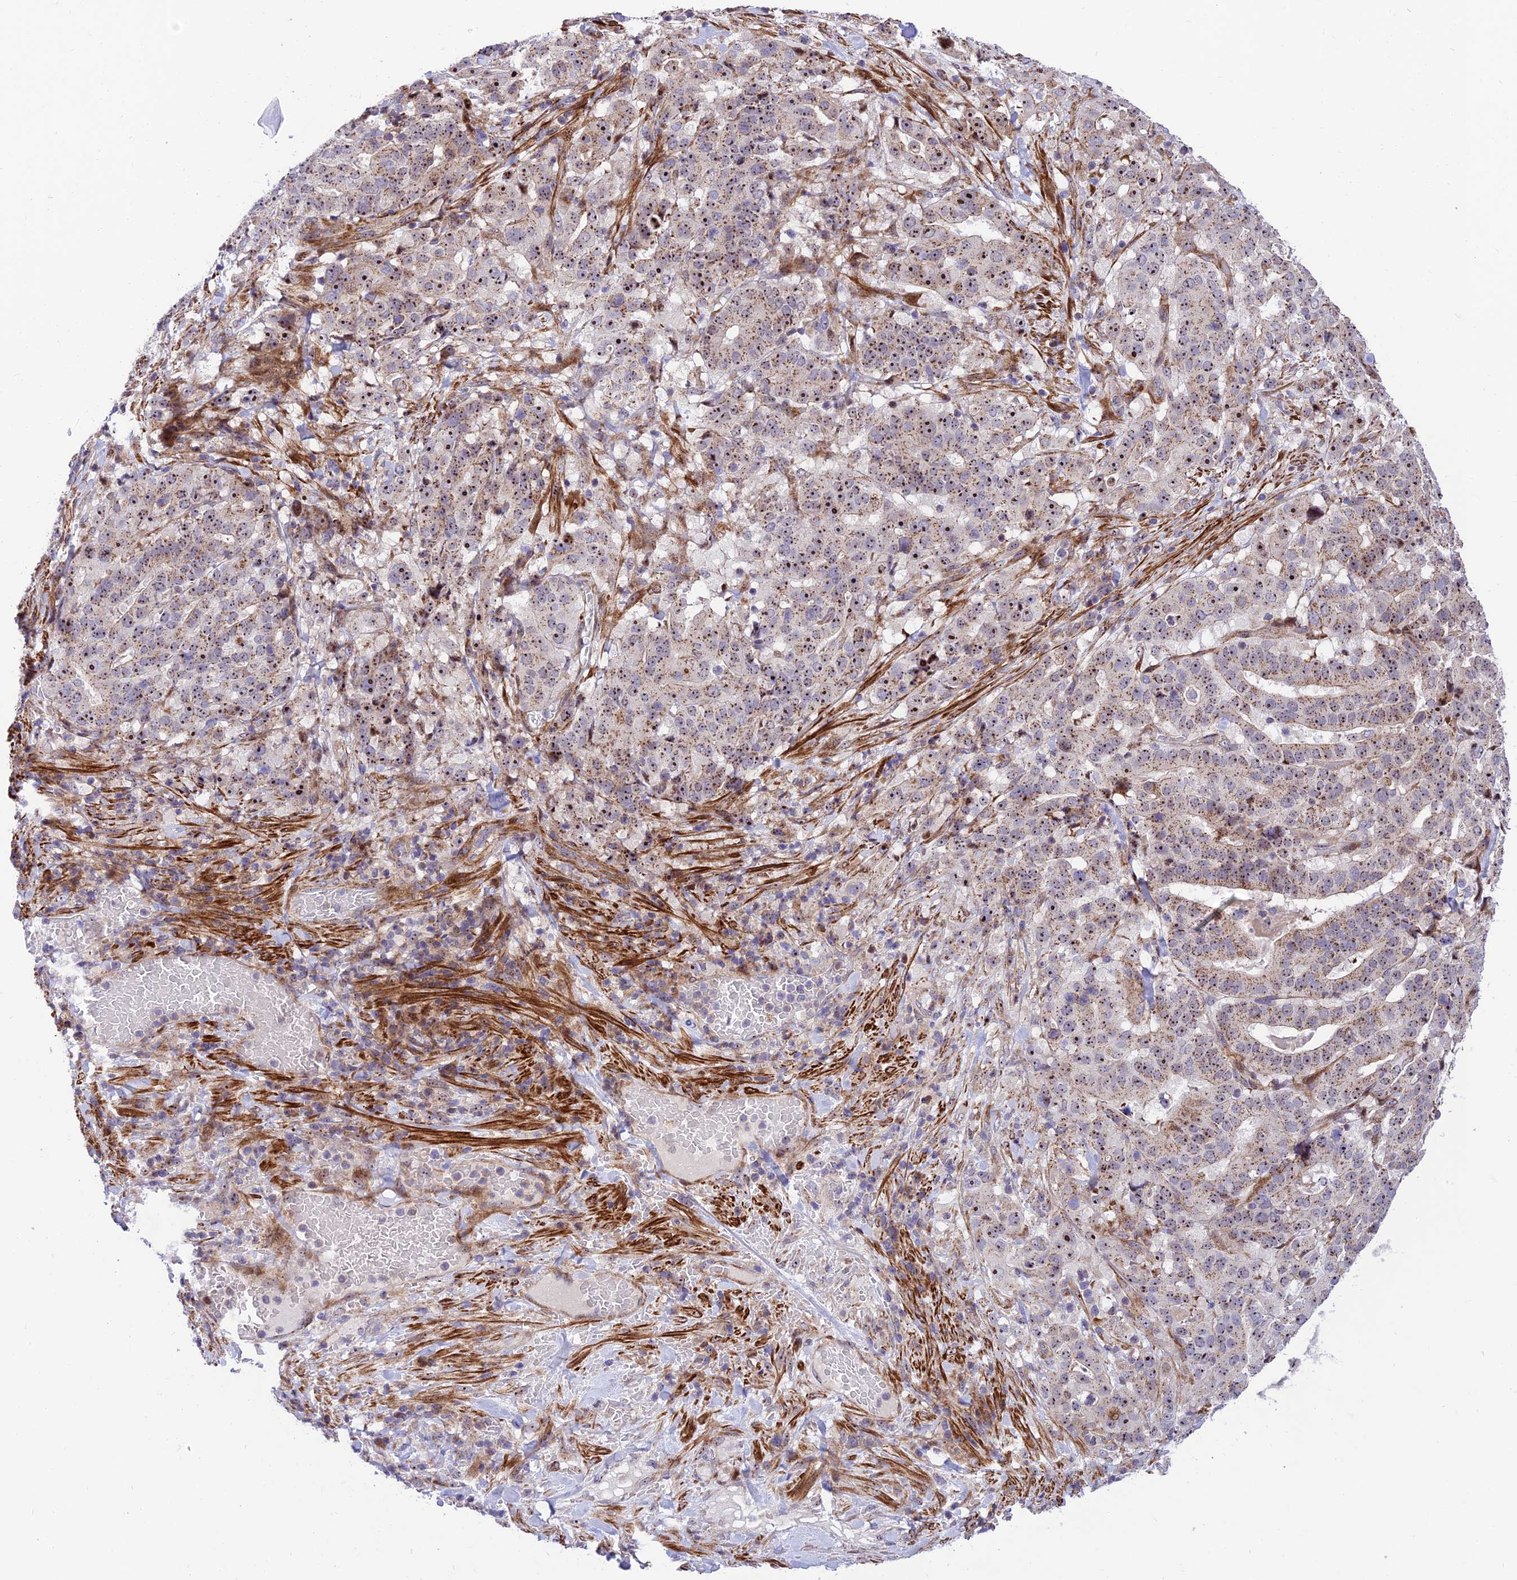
{"staining": {"intensity": "moderate", "quantity": "25%-75%", "location": "cytoplasmic/membranous,nuclear"}, "tissue": "stomach cancer", "cell_type": "Tumor cells", "image_type": "cancer", "snomed": [{"axis": "morphology", "description": "Adenocarcinoma, NOS"}, {"axis": "topography", "description": "Stomach"}], "caption": "Approximately 25%-75% of tumor cells in adenocarcinoma (stomach) exhibit moderate cytoplasmic/membranous and nuclear protein staining as visualized by brown immunohistochemical staining.", "gene": "KBTBD7", "patient": {"sex": "male", "age": 48}}